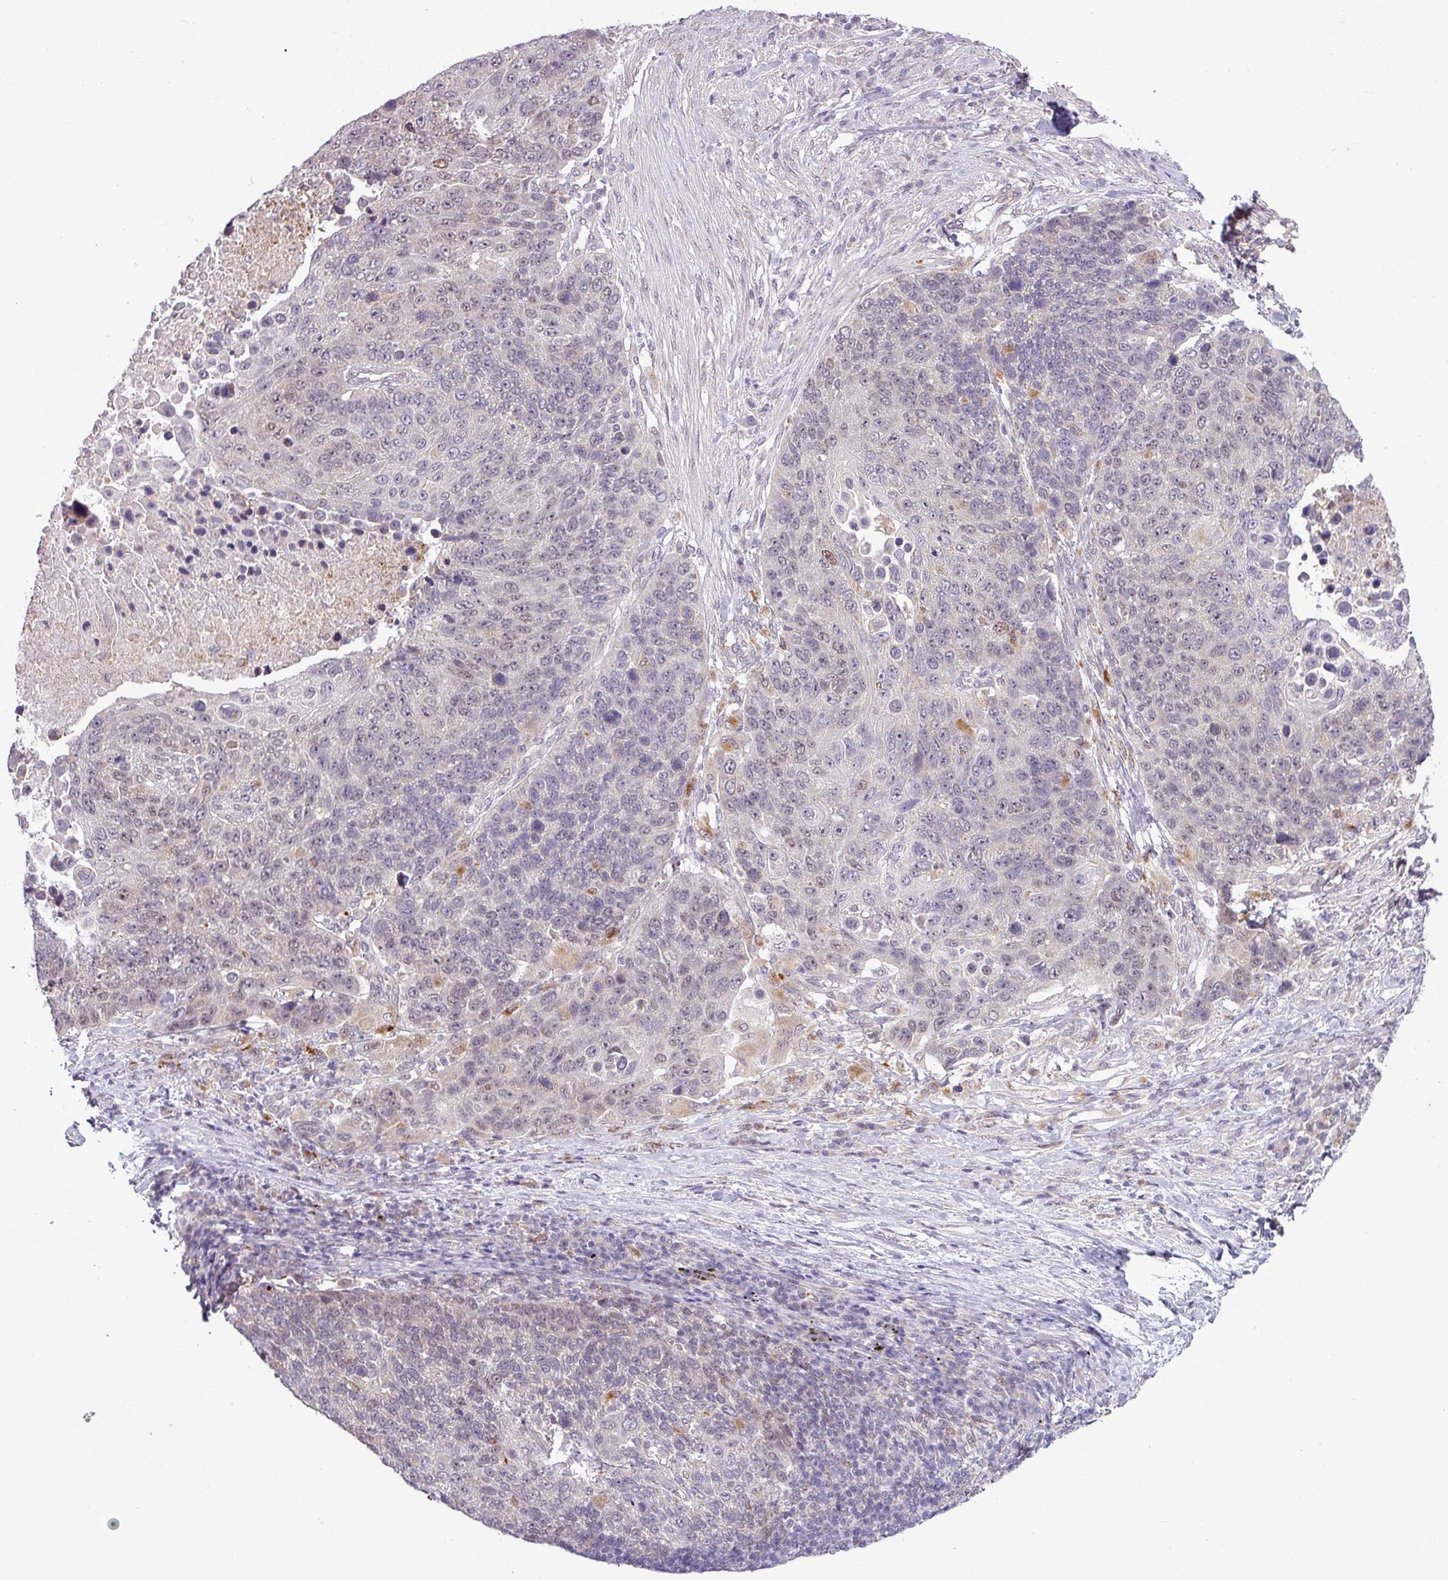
{"staining": {"intensity": "moderate", "quantity": "<25%", "location": "nuclear"}, "tissue": "lung cancer", "cell_type": "Tumor cells", "image_type": "cancer", "snomed": [{"axis": "morphology", "description": "Normal tissue, NOS"}, {"axis": "morphology", "description": "Squamous cell carcinoma, NOS"}, {"axis": "topography", "description": "Lymph node"}, {"axis": "topography", "description": "Lung"}], "caption": "The micrograph shows immunohistochemical staining of lung squamous cell carcinoma. There is moderate nuclear expression is identified in about <25% of tumor cells.", "gene": "ZNF217", "patient": {"sex": "male", "age": 66}}